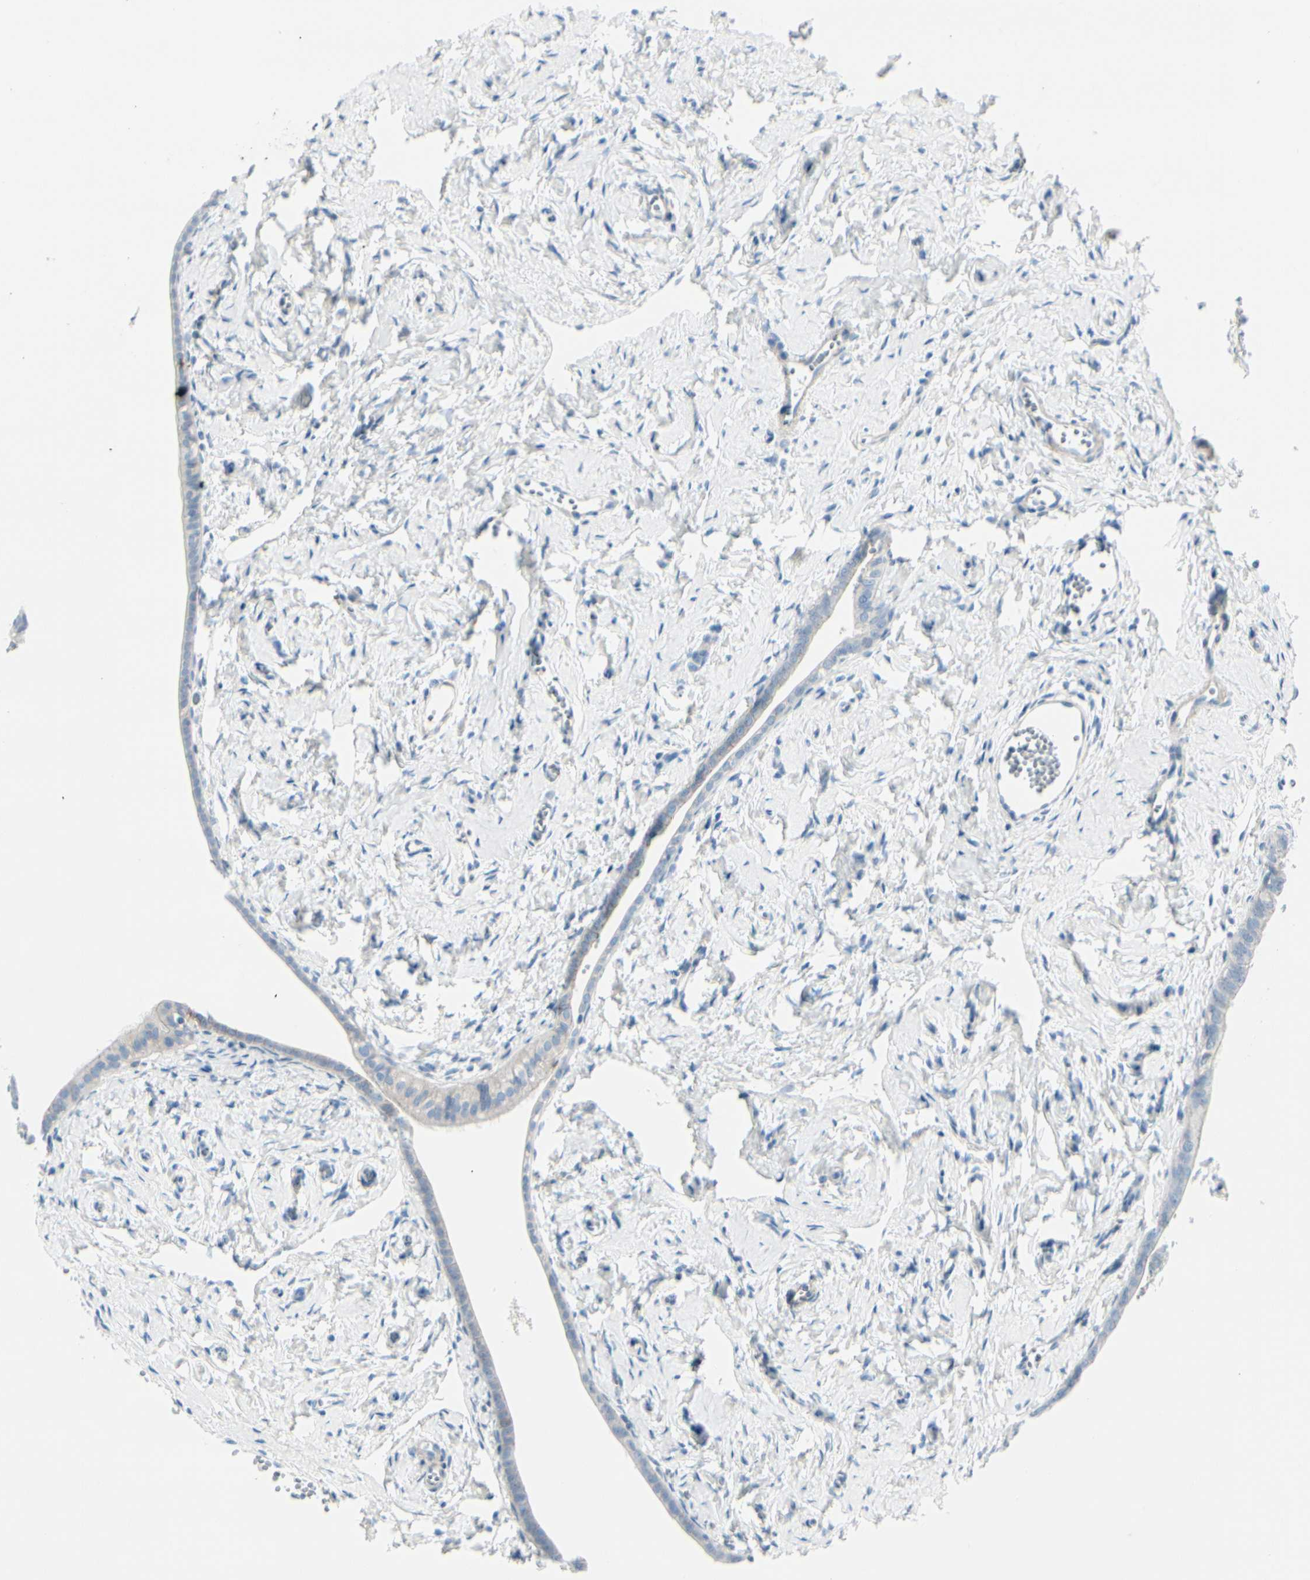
{"staining": {"intensity": "moderate", "quantity": "<25%", "location": "cytoplasmic/membranous"}, "tissue": "fallopian tube", "cell_type": "Glandular cells", "image_type": "normal", "snomed": [{"axis": "morphology", "description": "Normal tissue, NOS"}, {"axis": "topography", "description": "Fallopian tube"}], "caption": "Approximately <25% of glandular cells in benign human fallopian tube display moderate cytoplasmic/membranous protein expression as visualized by brown immunohistochemical staining.", "gene": "CDHR5", "patient": {"sex": "female", "age": 71}}